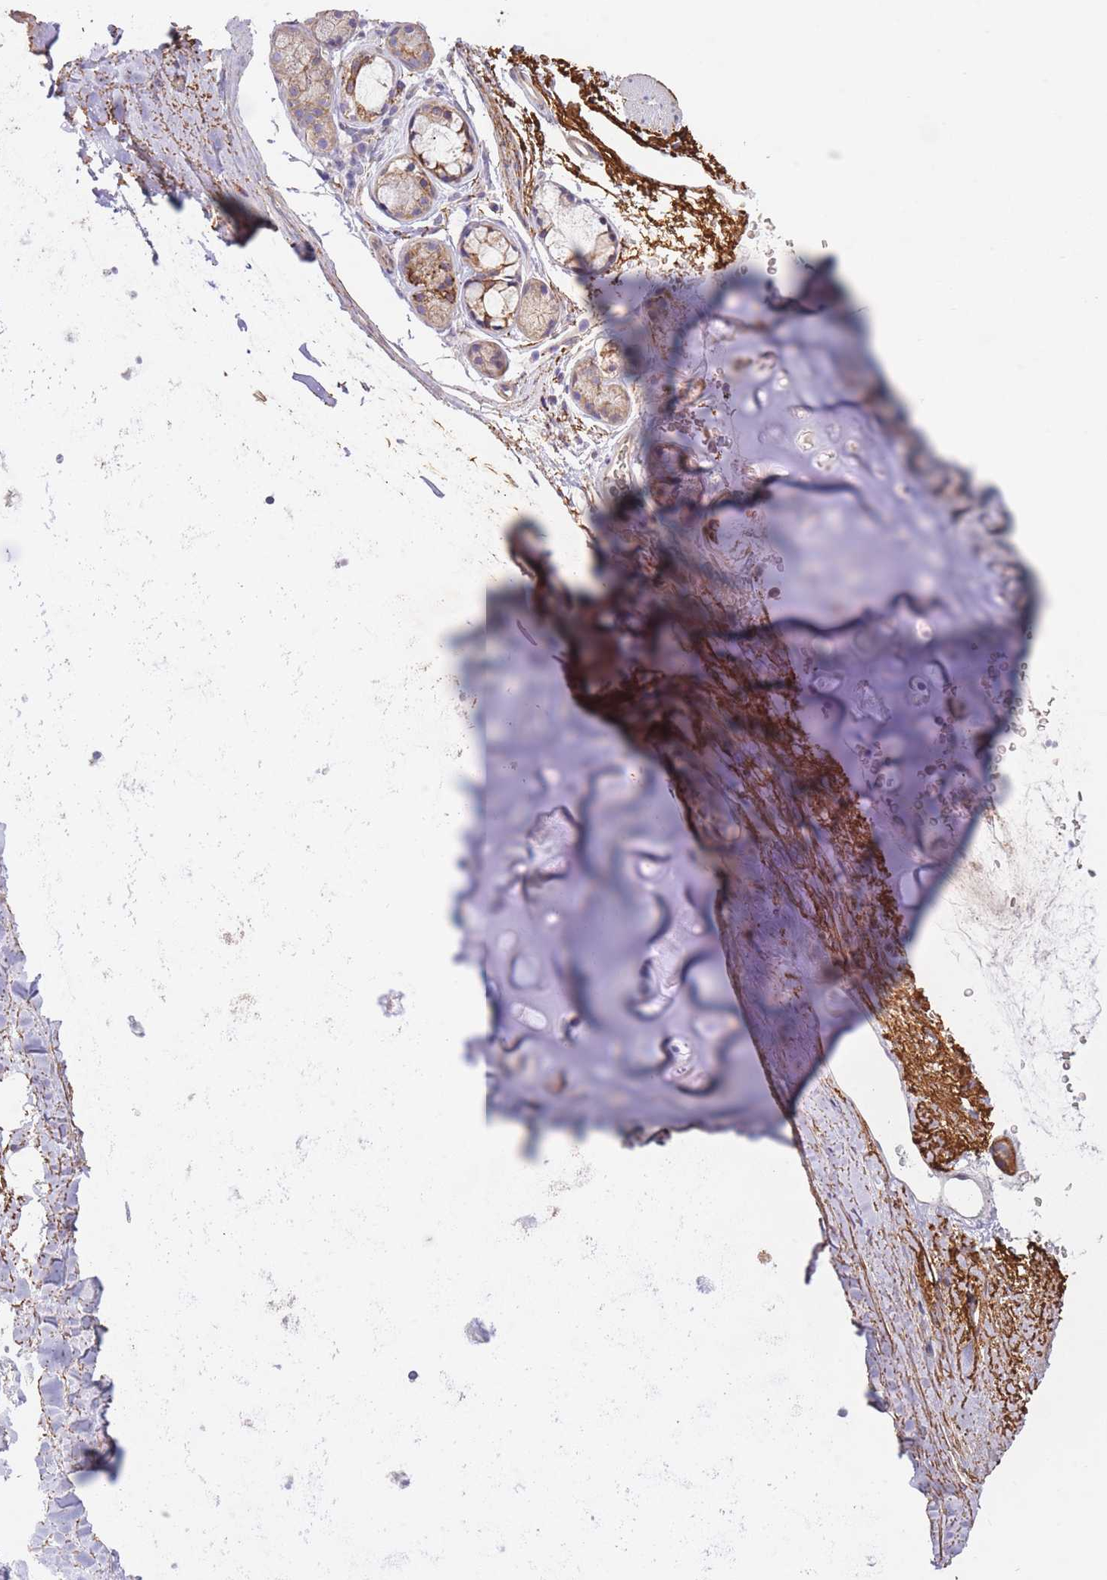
{"staining": {"intensity": "negative", "quantity": "none", "location": "none"}, "tissue": "adipose tissue", "cell_type": "Adipocytes", "image_type": "normal", "snomed": [{"axis": "morphology", "description": "Normal tissue, NOS"}, {"axis": "topography", "description": "Cartilage tissue"}, {"axis": "topography", "description": "Bronchus"}], "caption": "The histopathology image displays no staining of adipocytes in normal adipose tissue.", "gene": "REV1", "patient": {"sex": "female", "age": 72}}